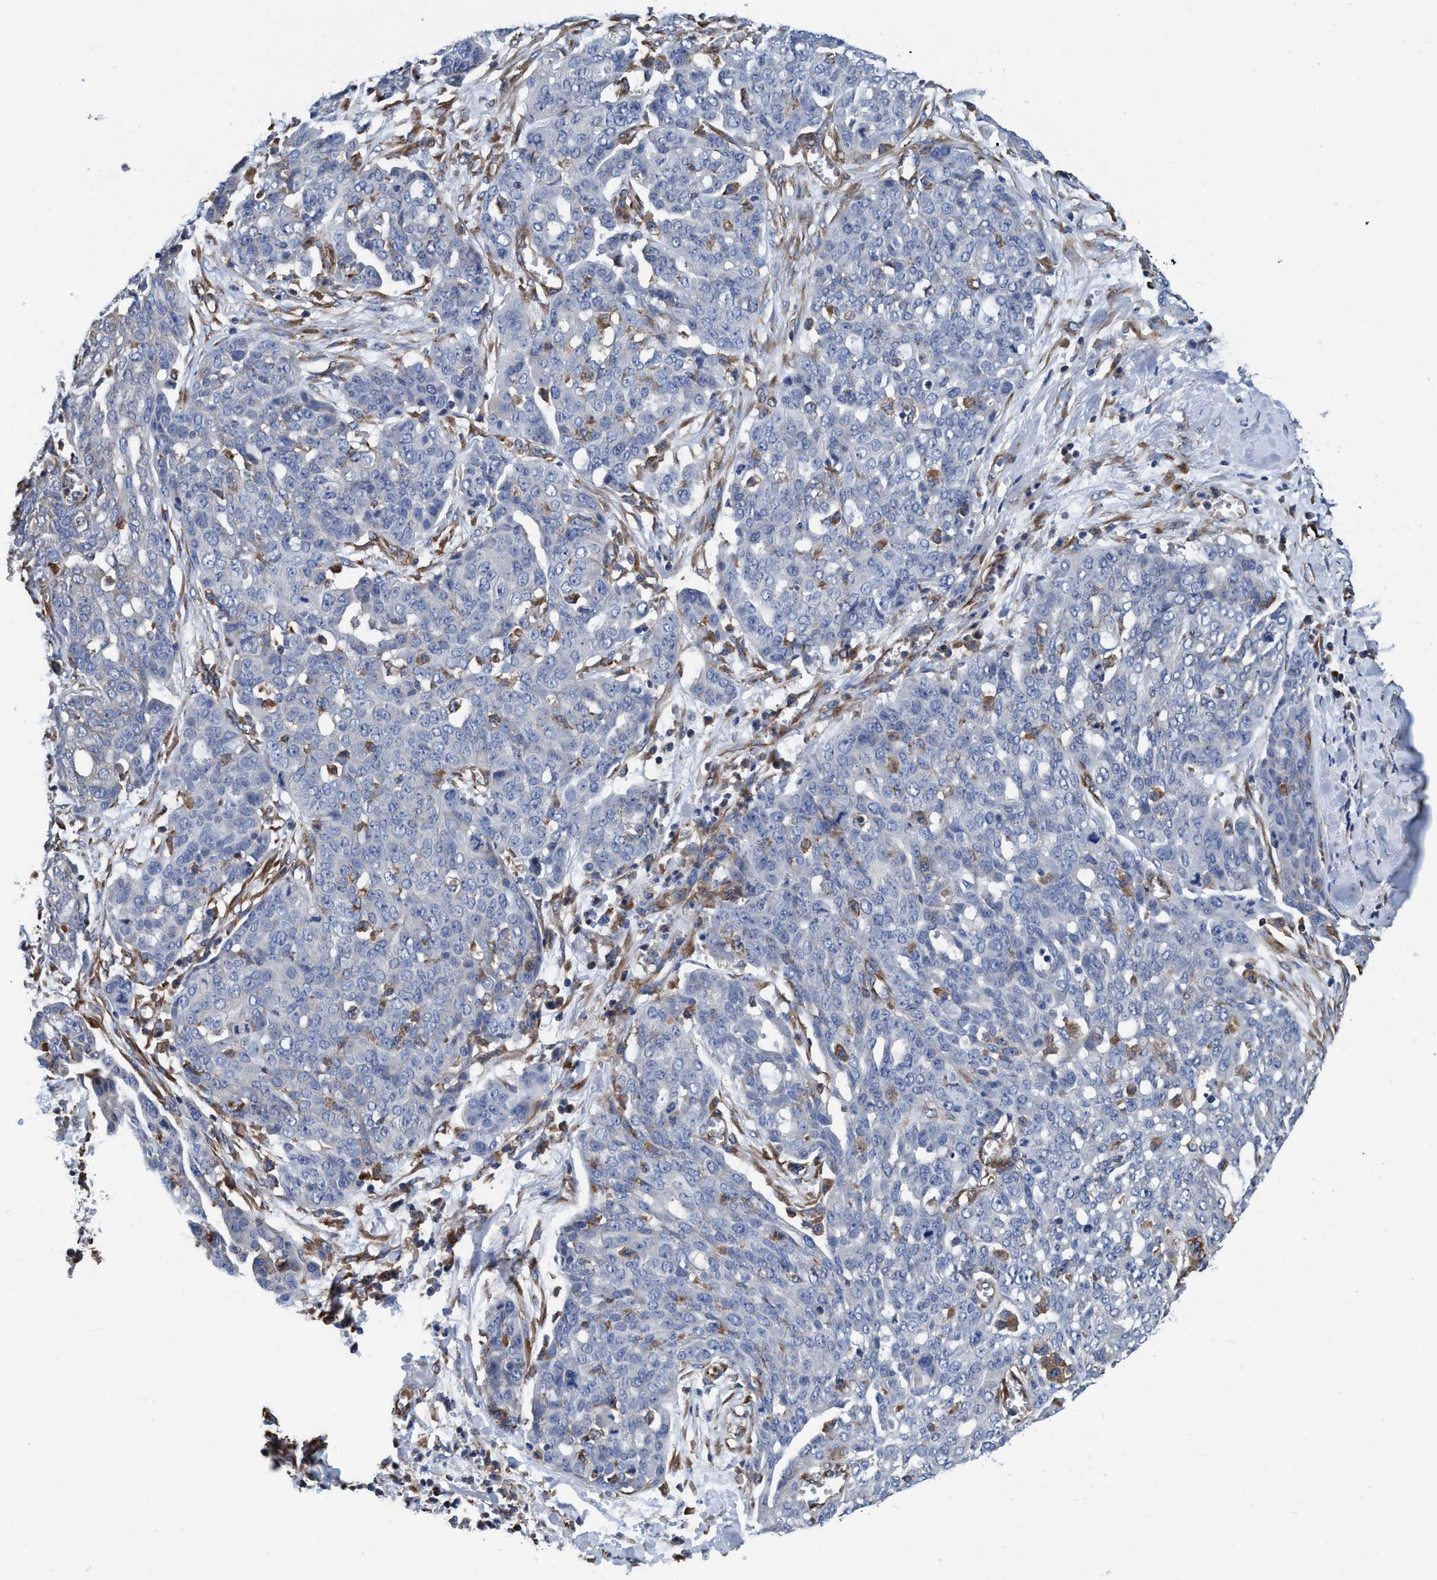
{"staining": {"intensity": "negative", "quantity": "none", "location": "none"}, "tissue": "ovarian cancer", "cell_type": "Tumor cells", "image_type": "cancer", "snomed": [{"axis": "morphology", "description": "Cystadenocarcinoma, serous, NOS"}, {"axis": "topography", "description": "Soft tissue"}, {"axis": "topography", "description": "Ovary"}], "caption": "Protein analysis of serous cystadenocarcinoma (ovarian) displays no significant expression in tumor cells. Brightfield microscopy of IHC stained with DAB (brown) and hematoxylin (blue), captured at high magnification.", "gene": "ENDOG", "patient": {"sex": "female", "age": 57}}